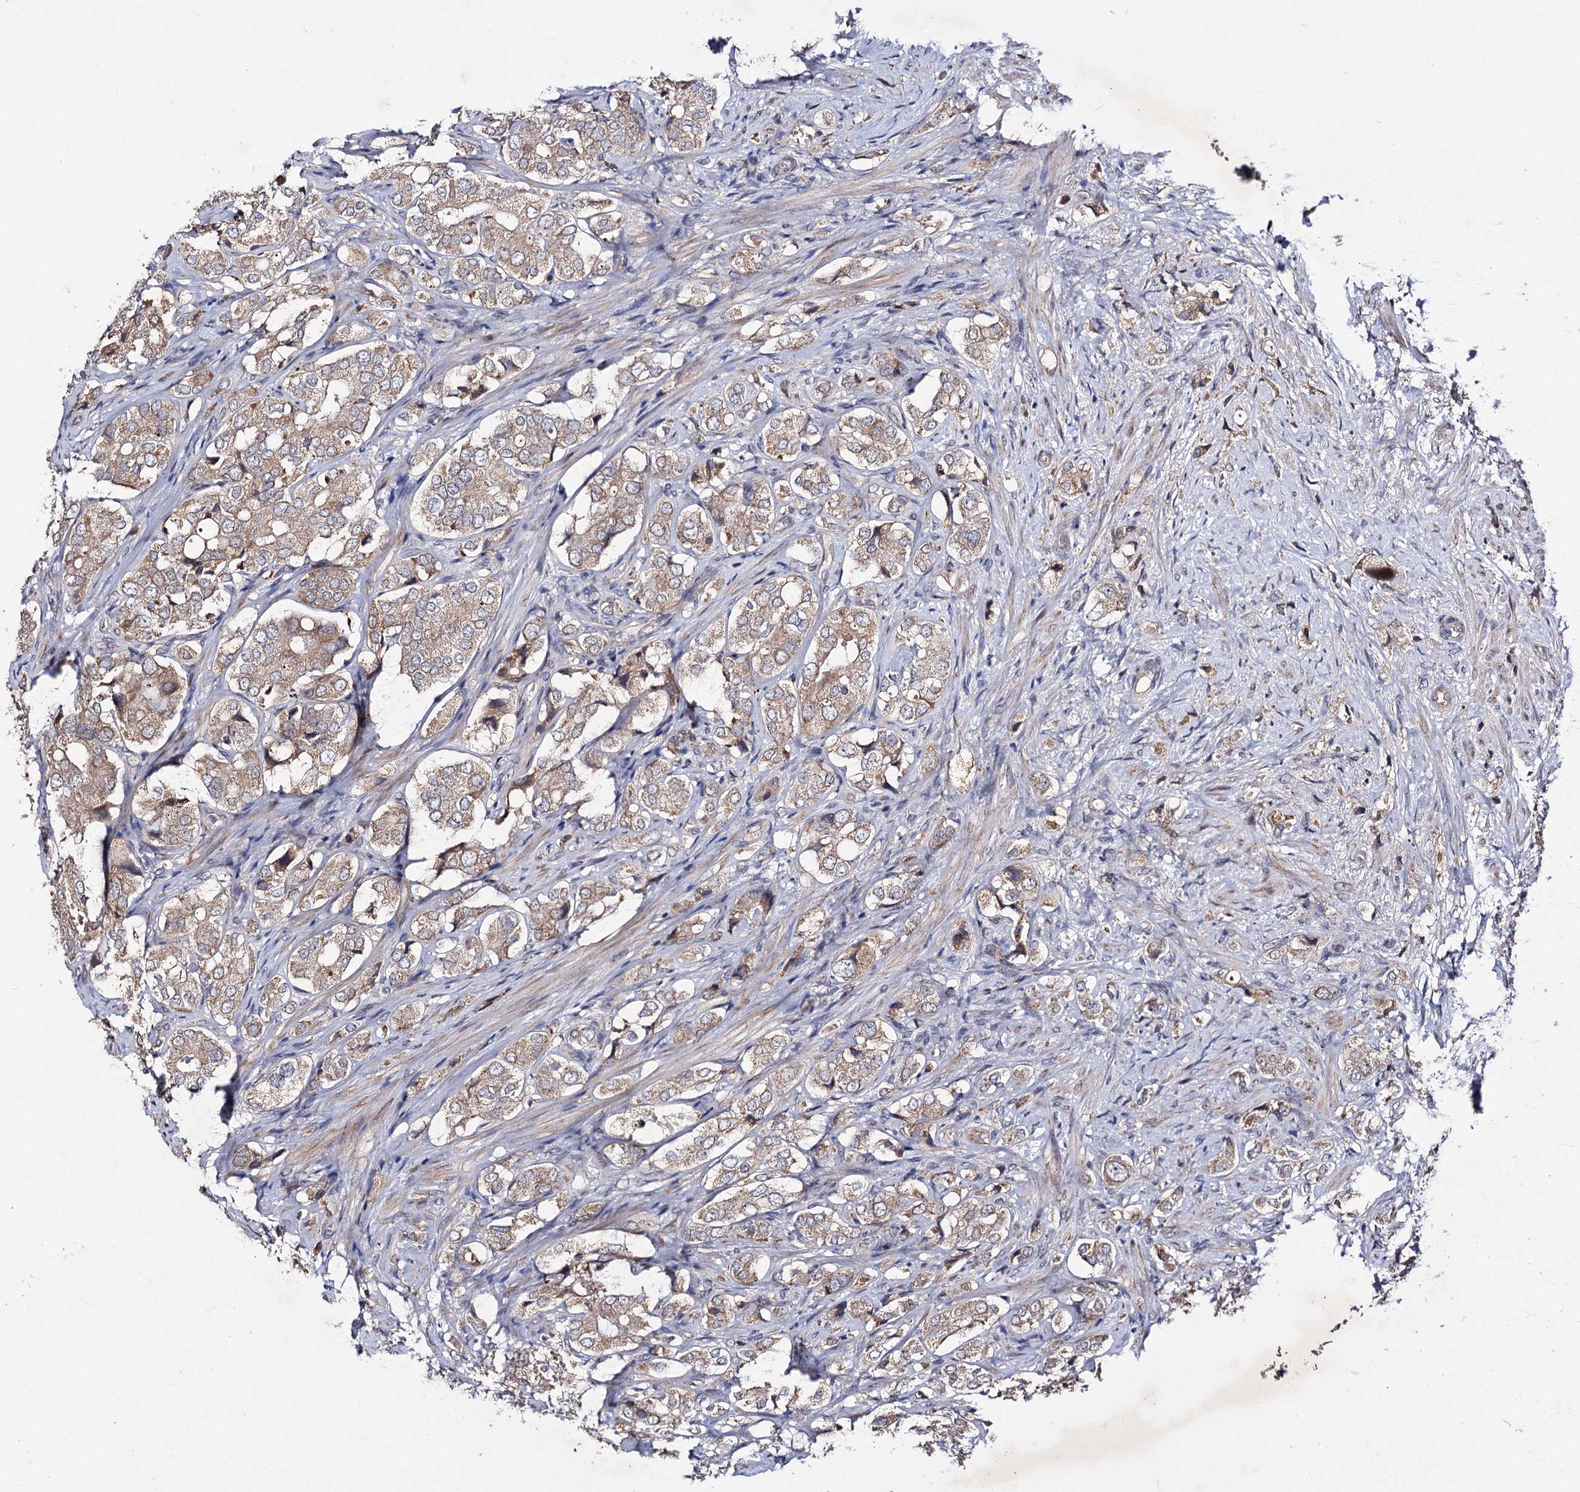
{"staining": {"intensity": "weak", "quantity": ">75%", "location": "cytoplasmic/membranous"}, "tissue": "prostate cancer", "cell_type": "Tumor cells", "image_type": "cancer", "snomed": [{"axis": "morphology", "description": "Adenocarcinoma, High grade"}, {"axis": "topography", "description": "Prostate"}], "caption": "Immunohistochemical staining of human adenocarcinoma (high-grade) (prostate) displays low levels of weak cytoplasmic/membranous staining in about >75% of tumor cells. (brown staining indicates protein expression, while blue staining denotes nuclei).", "gene": "VPS37D", "patient": {"sex": "male", "age": 65}}